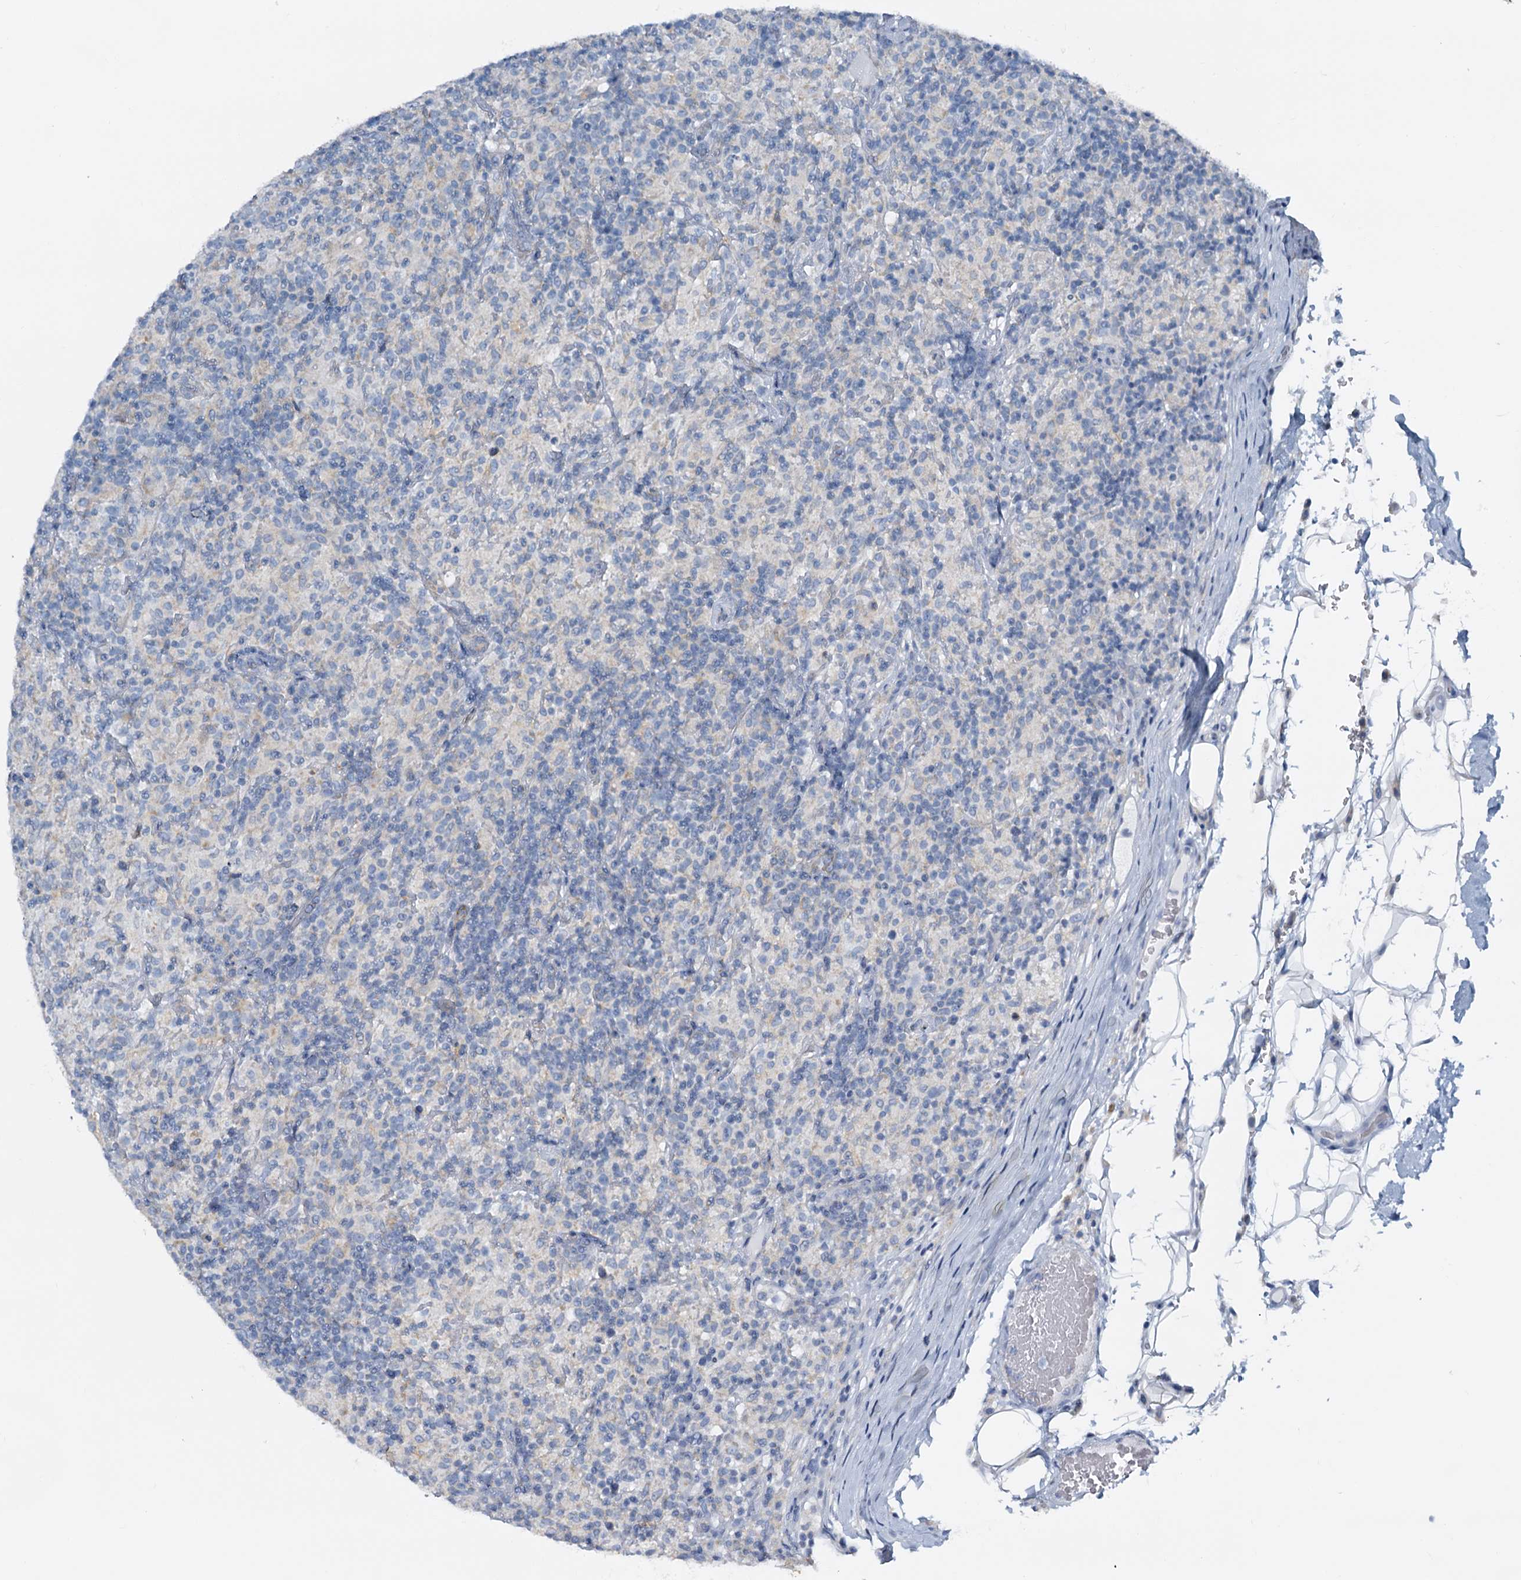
{"staining": {"intensity": "negative", "quantity": "none", "location": "none"}, "tissue": "lymphoma", "cell_type": "Tumor cells", "image_type": "cancer", "snomed": [{"axis": "morphology", "description": "Hodgkin's disease, NOS"}, {"axis": "topography", "description": "Lymph node"}], "caption": "Immunohistochemistry (IHC) histopathology image of Hodgkin's disease stained for a protein (brown), which displays no staining in tumor cells. (Immunohistochemistry, brightfield microscopy, high magnification).", "gene": "SLC1A3", "patient": {"sex": "male", "age": 70}}